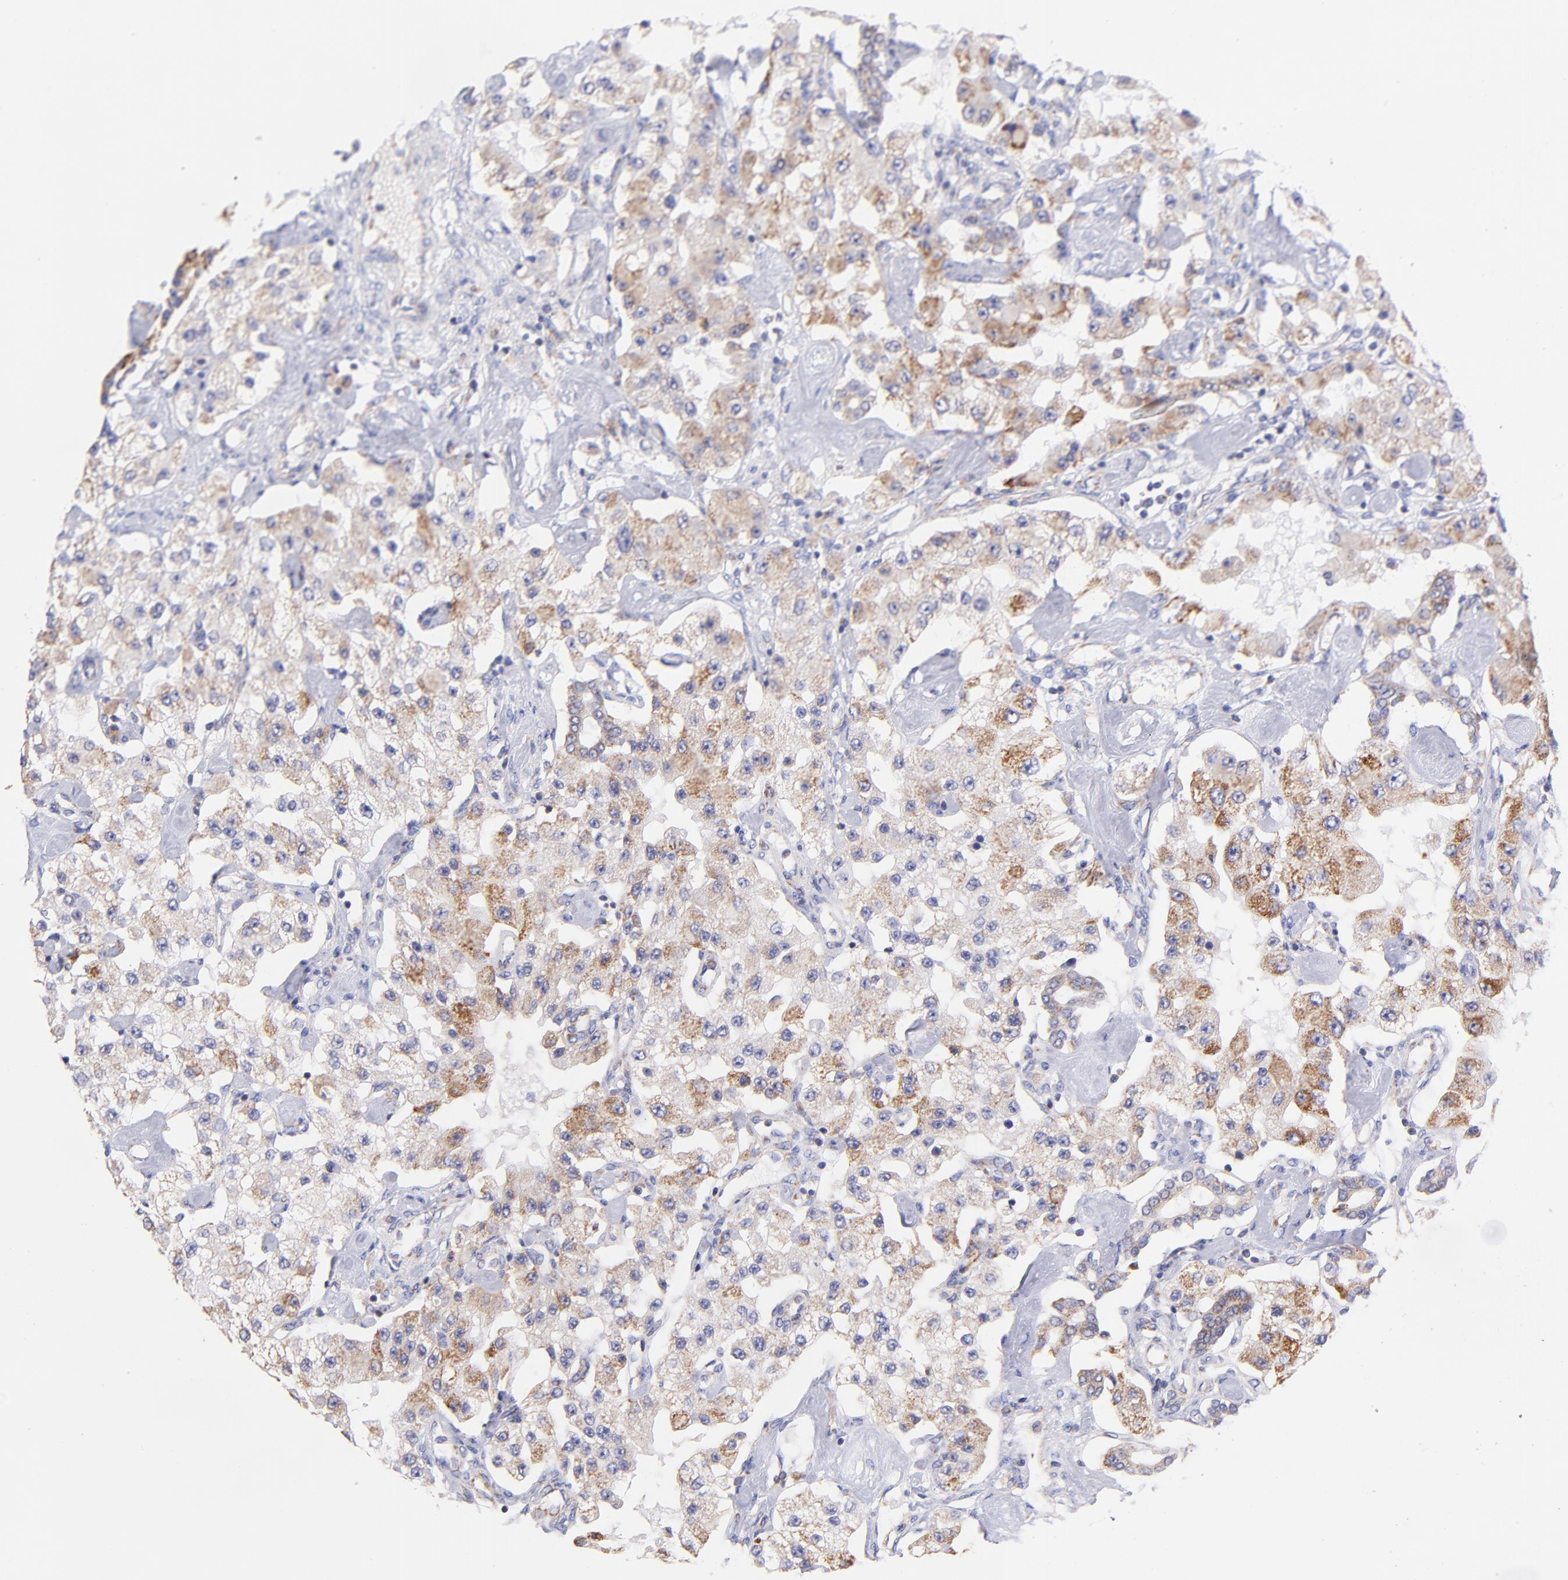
{"staining": {"intensity": "moderate", "quantity": "25%-75%", "location": "cytoplasmic/membranous"}, "tissue": "carcinoid", "cell_type": "Tumor cells", "image_type": "cancer", "snomed": [{"axis": "morphology", "description": "Carcinoid, malignant, NOS"}, {"axis": "topography", "description": "Pancreas"}], "caption": "Moderate cytoplasmic/membranous positivity for a protein is seen in approximately 25%-75% of tumor cells of carcinoid using IHC.", "gene": "NDUFB7", "patient": {"sex": "male", "age": 41}}